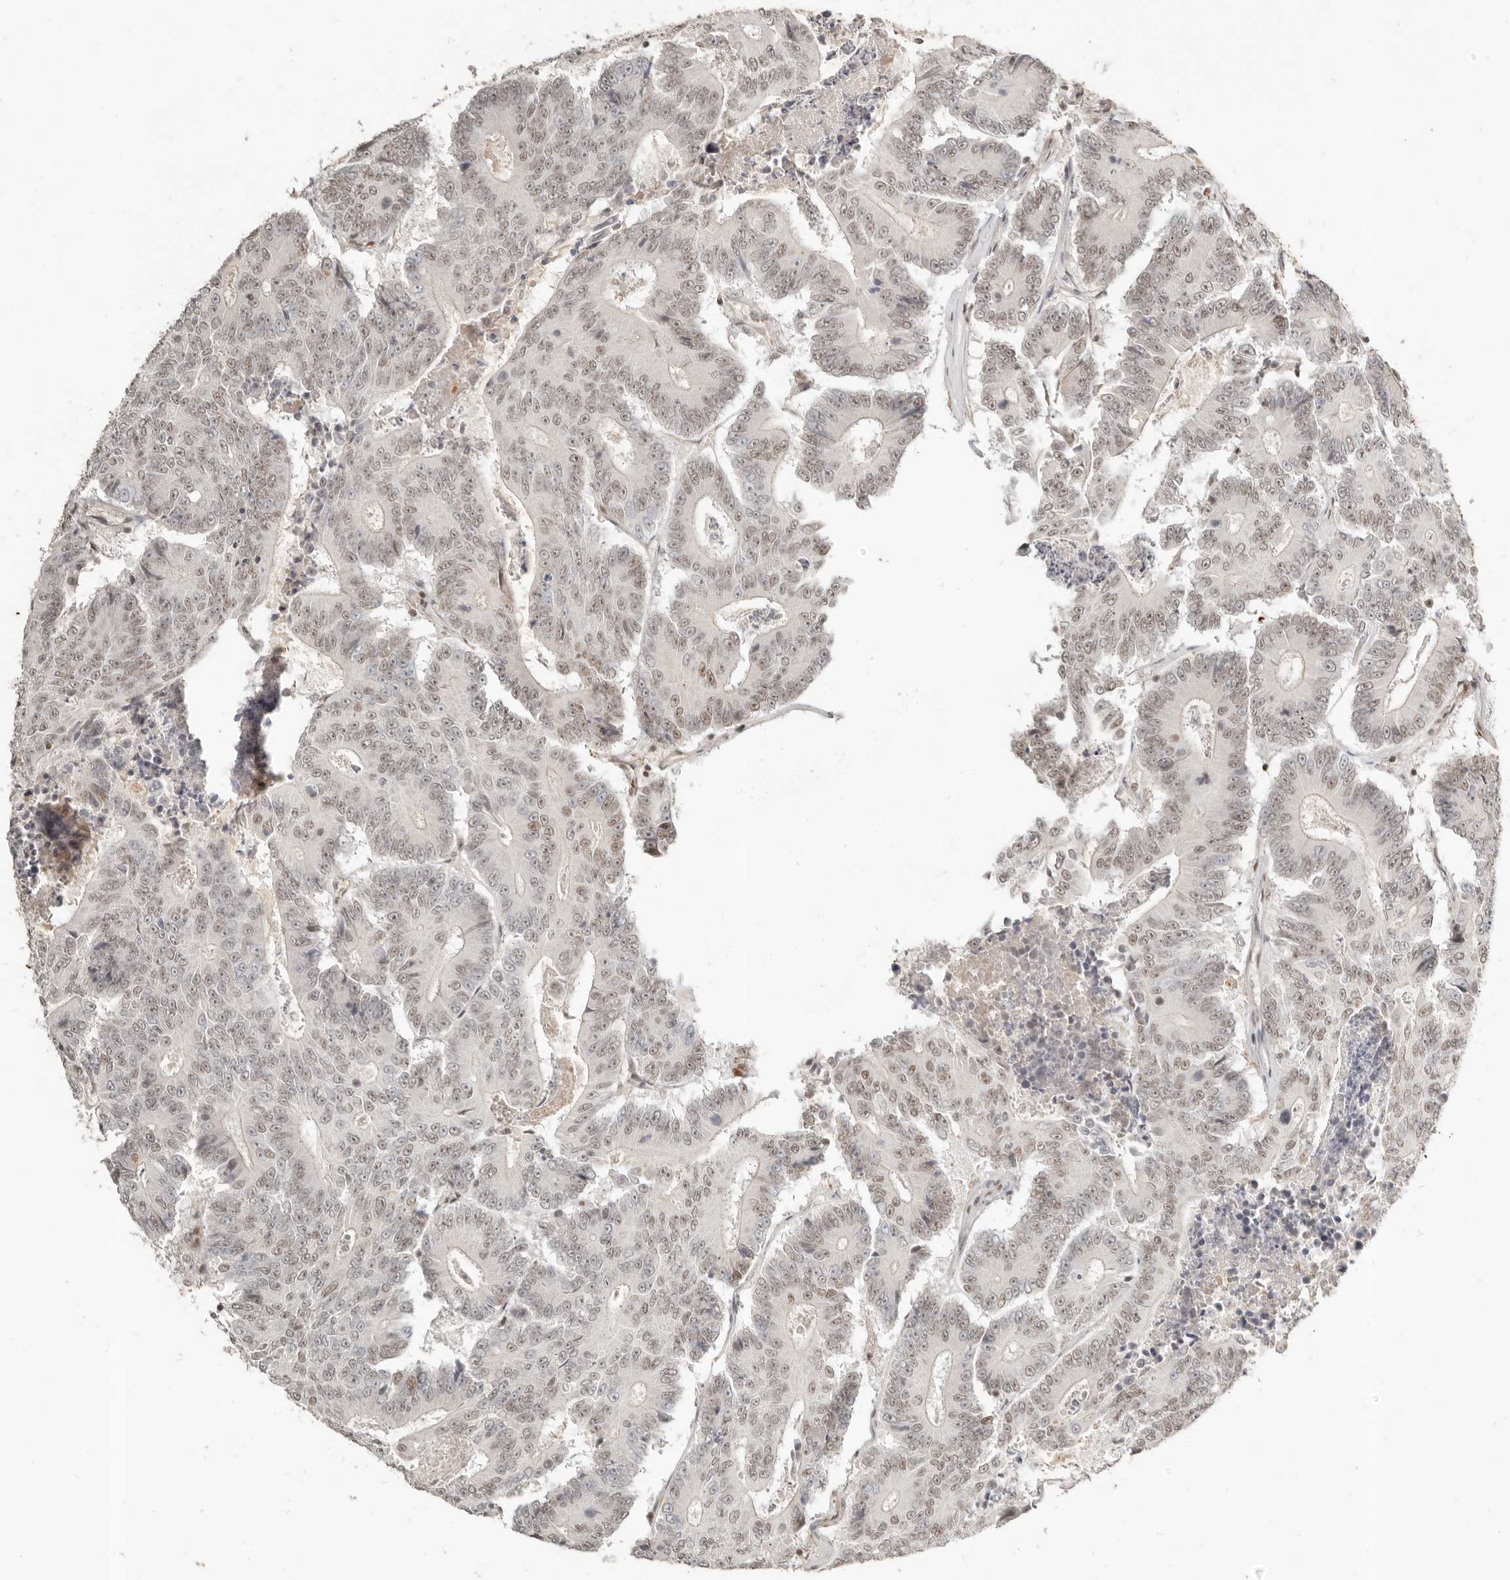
{"staining": {"intensity": "weak", "quantity": "25%-75%", "location": "nuclear"}, "tissue": "colorectal cancer", "cell_type": "Tumor cells", "image_type": "cancer", "snomed": [{"axis": "morphology", "description": "Adenocarcinoma, NOS"}, {"axis": "topography", "description": "Colon"}], "caption": "A micrograph of adenocarcinoma (colorectal) stained for a protein exhibits weak nuclear brown staining in tumor cells.", "gene": "GABPA", "patient": {"sex": "male", "age": 83}}